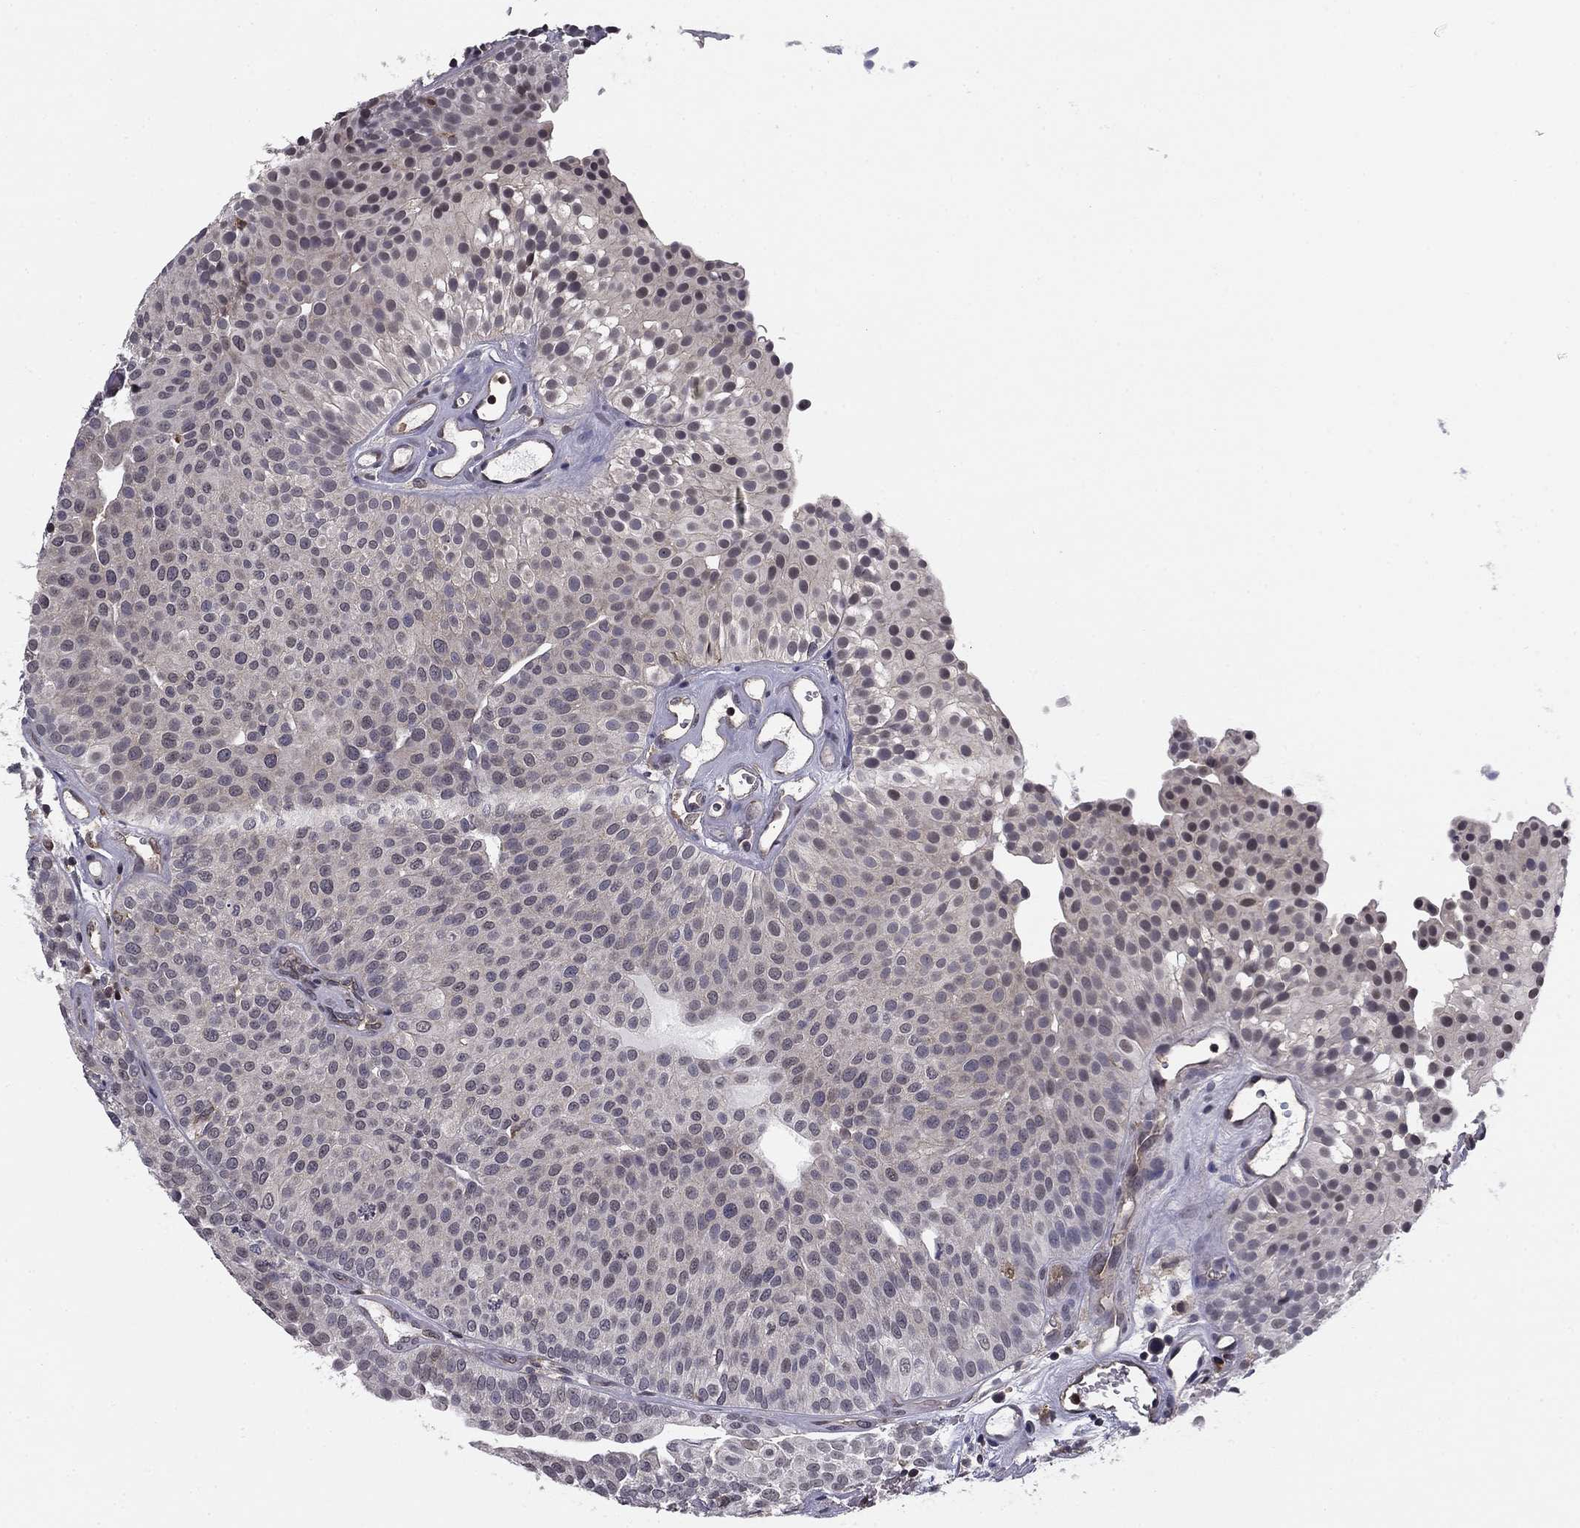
{"staining": {"intensity": "negative", "quantity": "none", "location": "none"}, "tissue": "urothelial cancer", "cell_type": "Tumor cells", "image_type": "cancer", "snomed": [{"axis": "morphology", "description": "Urothelial carcinoma, Low grade"}, {"axis": "topography", "description": "Urinary bladder"}], "caption": "IHC of human urothelial cancer exhibits no expression in tumor cells.", "gene": "PLCB2", "patient": {"sex": "female", "age": 87}}